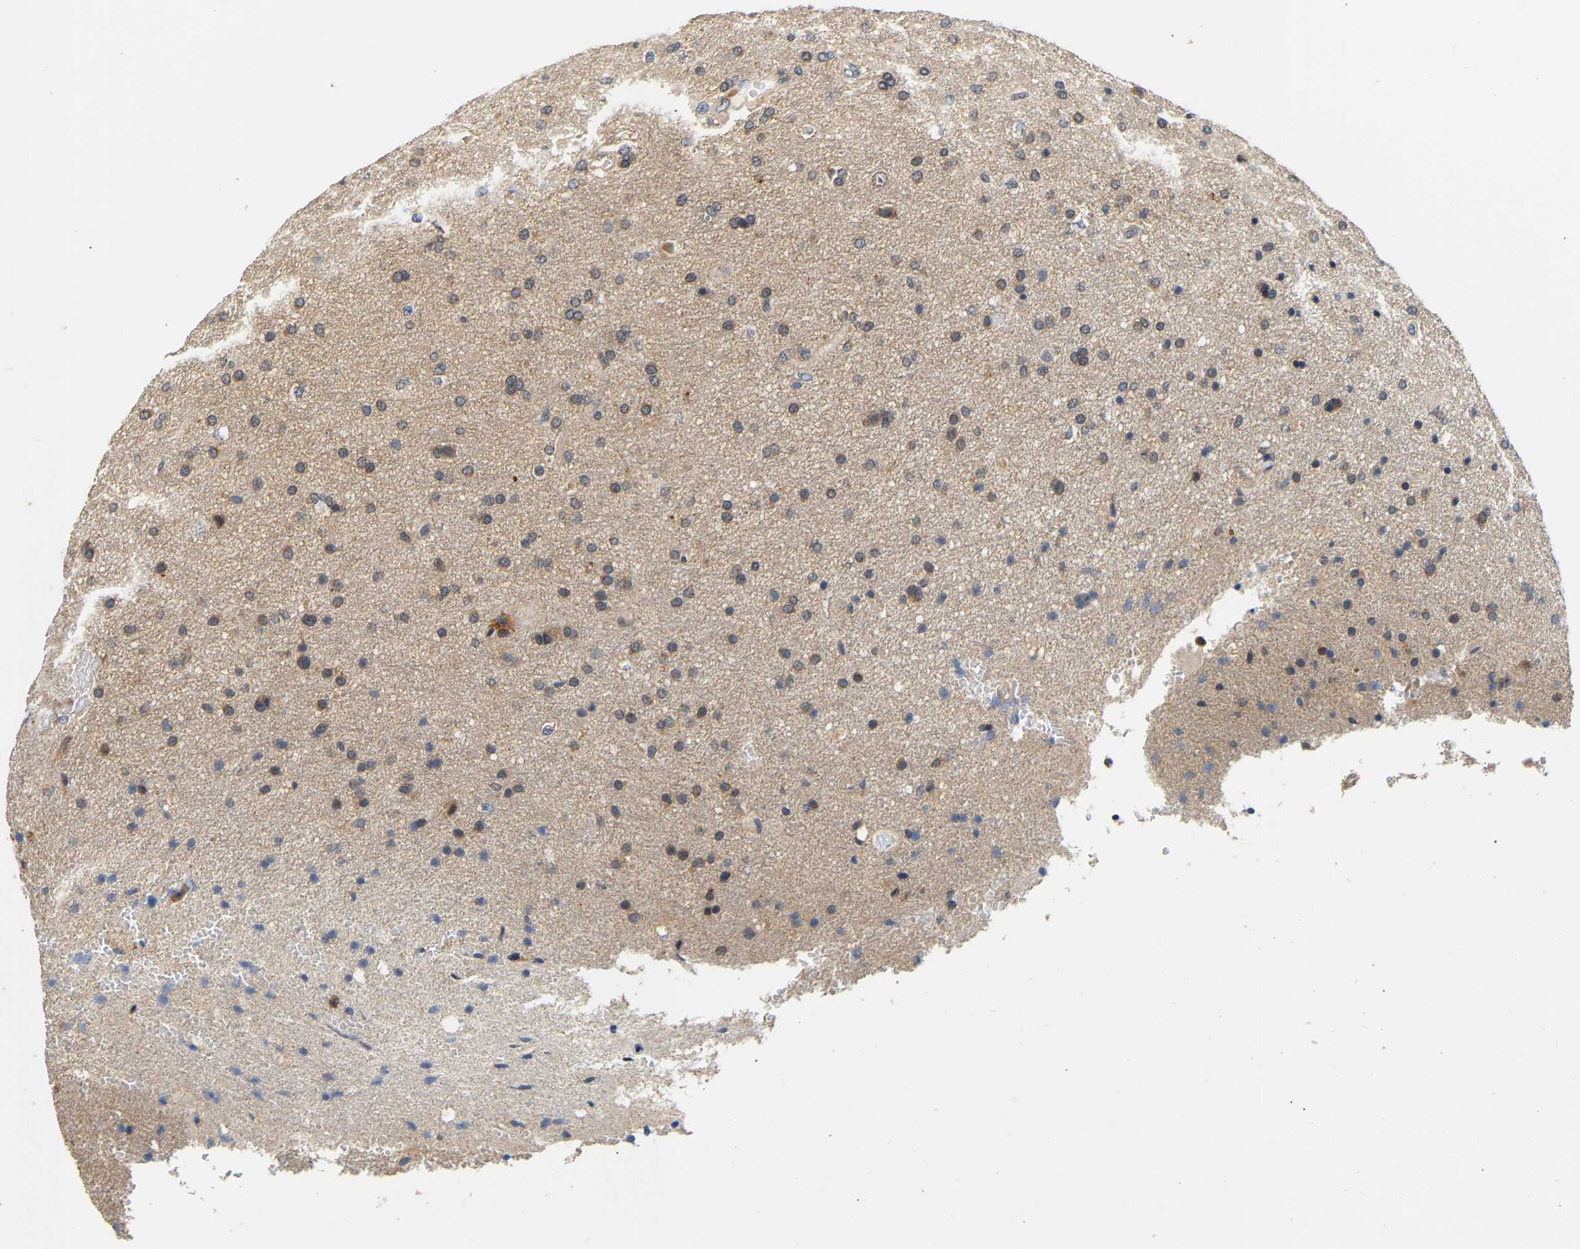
{"staining": {"intensity": "weak", "quantity": "<25%", "location": "cytoplasmic/membranous"}, "tissue": "glioma", "cell_type": "Tumor cells", "image_type": "cancer", "snomed": [{"axis": "morphology", "description": "Glioma, malignant, High grade"}, {"axis": "topography", "description": "Brain"}], "caption": "Immunohistochemical staining of high-grade glioma (malignant) exhibits no significant staining in tumor cells.", "gene": "PPID", "patient": {"sex": "male", "age": 72}}